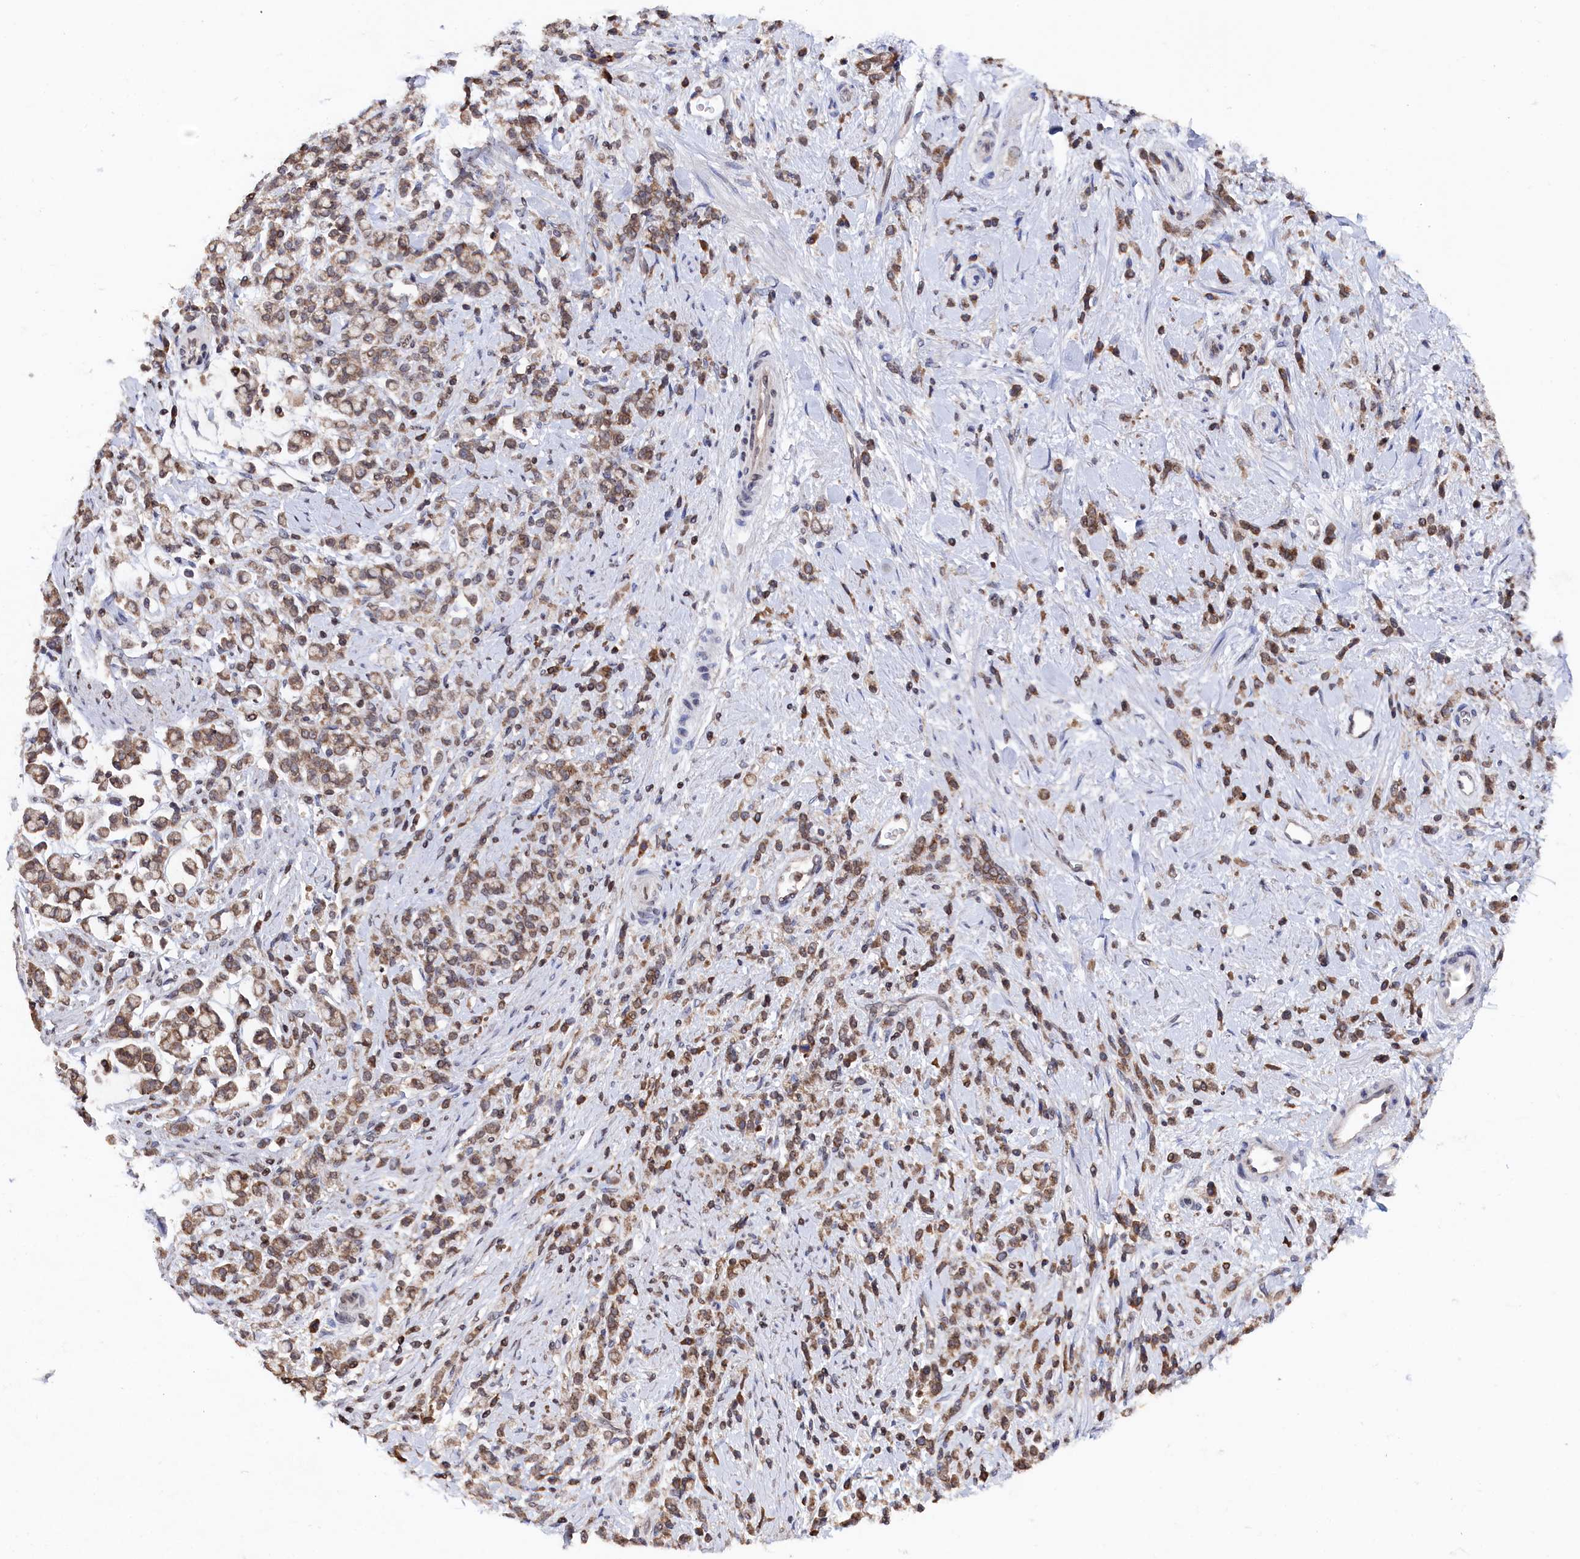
{"staining": {"intensity": "moderate", "quantity": ">75%", "location": "cytoplasmic/membranous,nuclear"}, "tissue": "stomach cancer", "cell_type": "Tumor cells", "image_type": "cancer", "snomed": [{"axis": "morphology", "description": "Adenocarcinoma, NOS"}, {"axis": "topography", "description": "Stomach"}], "caption": "A brown stain labels moderate cytoplasmic/membranous and nuclear expression of a protein in stomach cancer (adenocarcinoma) tumor cells. Using DAB (brown) and hematoxylin (blue) stains, captured at high magnification using brightfield microscopy.", "gene": "ANKEF1", "patient": {"sex": "female", "age": 60}}